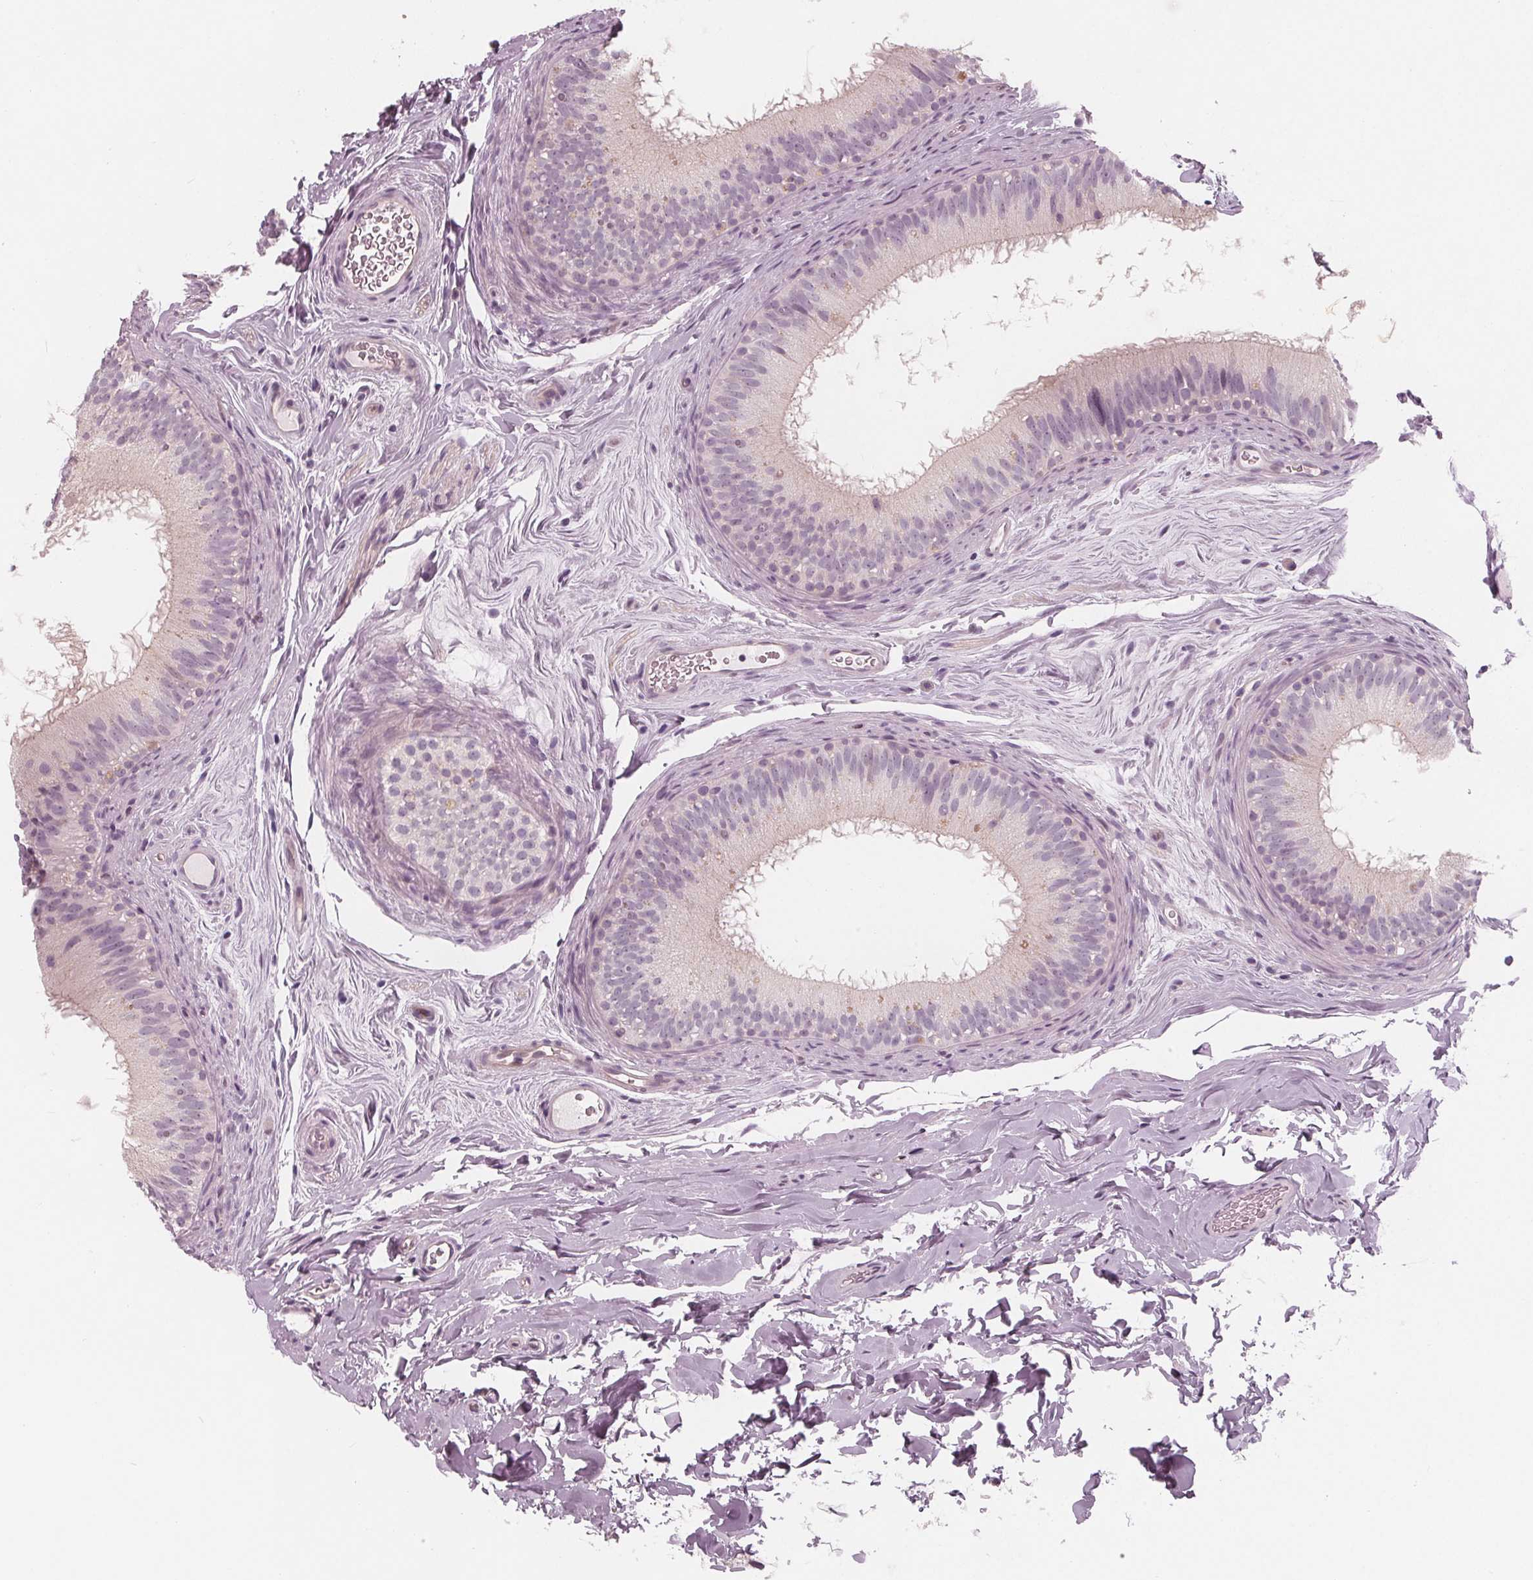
{"staining": {"intensity": "negative", "quantity": "none", "location": "none"}, "tissue": "epididymis", "cell_type": "Glandular cells", "image_type": "normal", "snomed": [{"axis": "morphology", "description": "Normal tissue, NOS"}, {"axis": "topography", "description": "Epididymis"}], "caption": "The micrograph displays no staining of glandular cells in benign epididymis. (Brightfield microscopy of DAB (3,3'-diaminobenzidine) immunohistochemistry at high magnification).", "gene": "SAT2", "patient": {"sex": "male", "age": 44}}